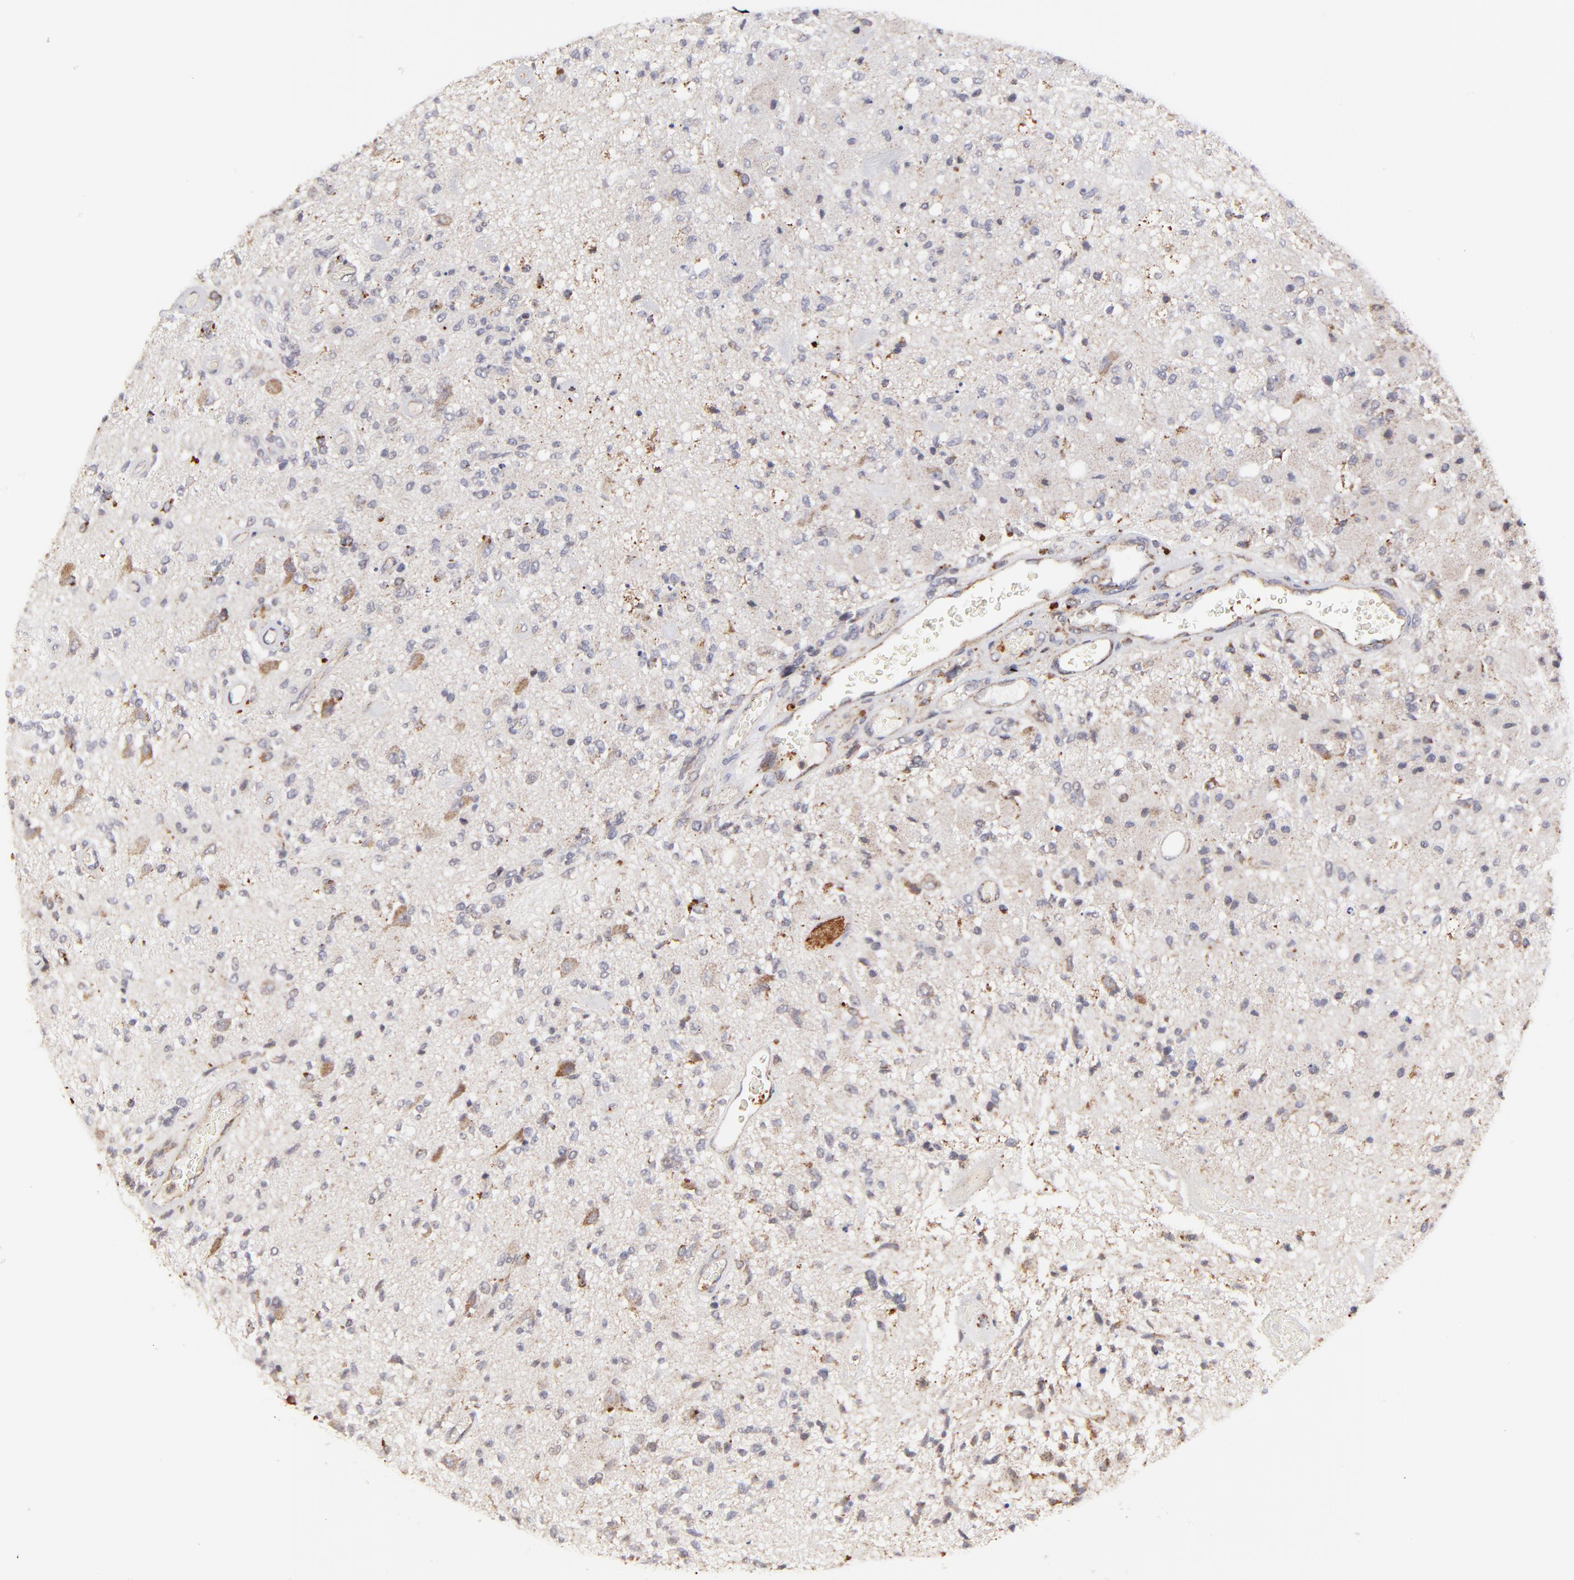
{"staining": {"intensity": "moderate", "quantity": "<25%", "location": "cytoplasmic/membranous"}, "tissue": "glioma", "cell_type": "Tumor cells", "image_type": "cancer", "snomed": [{"axis": "morphology", "description": "Normal tissue, NOS"}, {"axis": "morphology", "description": "Glioma, malignant, High grade"}, {"axis": "topography", "description": "Cerebral cortex"}], "caption": "Immunohistochemical staining of malignant glioma (high-grade) exhibits low levels of moderate cytoplasmic/membranous protein positivity in approximately <25% of tumor cells. The protein is stained brown, and the nuclei are stained in blue (DAB (3,3'-diaminobenzidine) IHC with brightfield microscopy, high magnification).", "gene": "MAP2K7", "patient": {"sex": "male", "age": 77}}